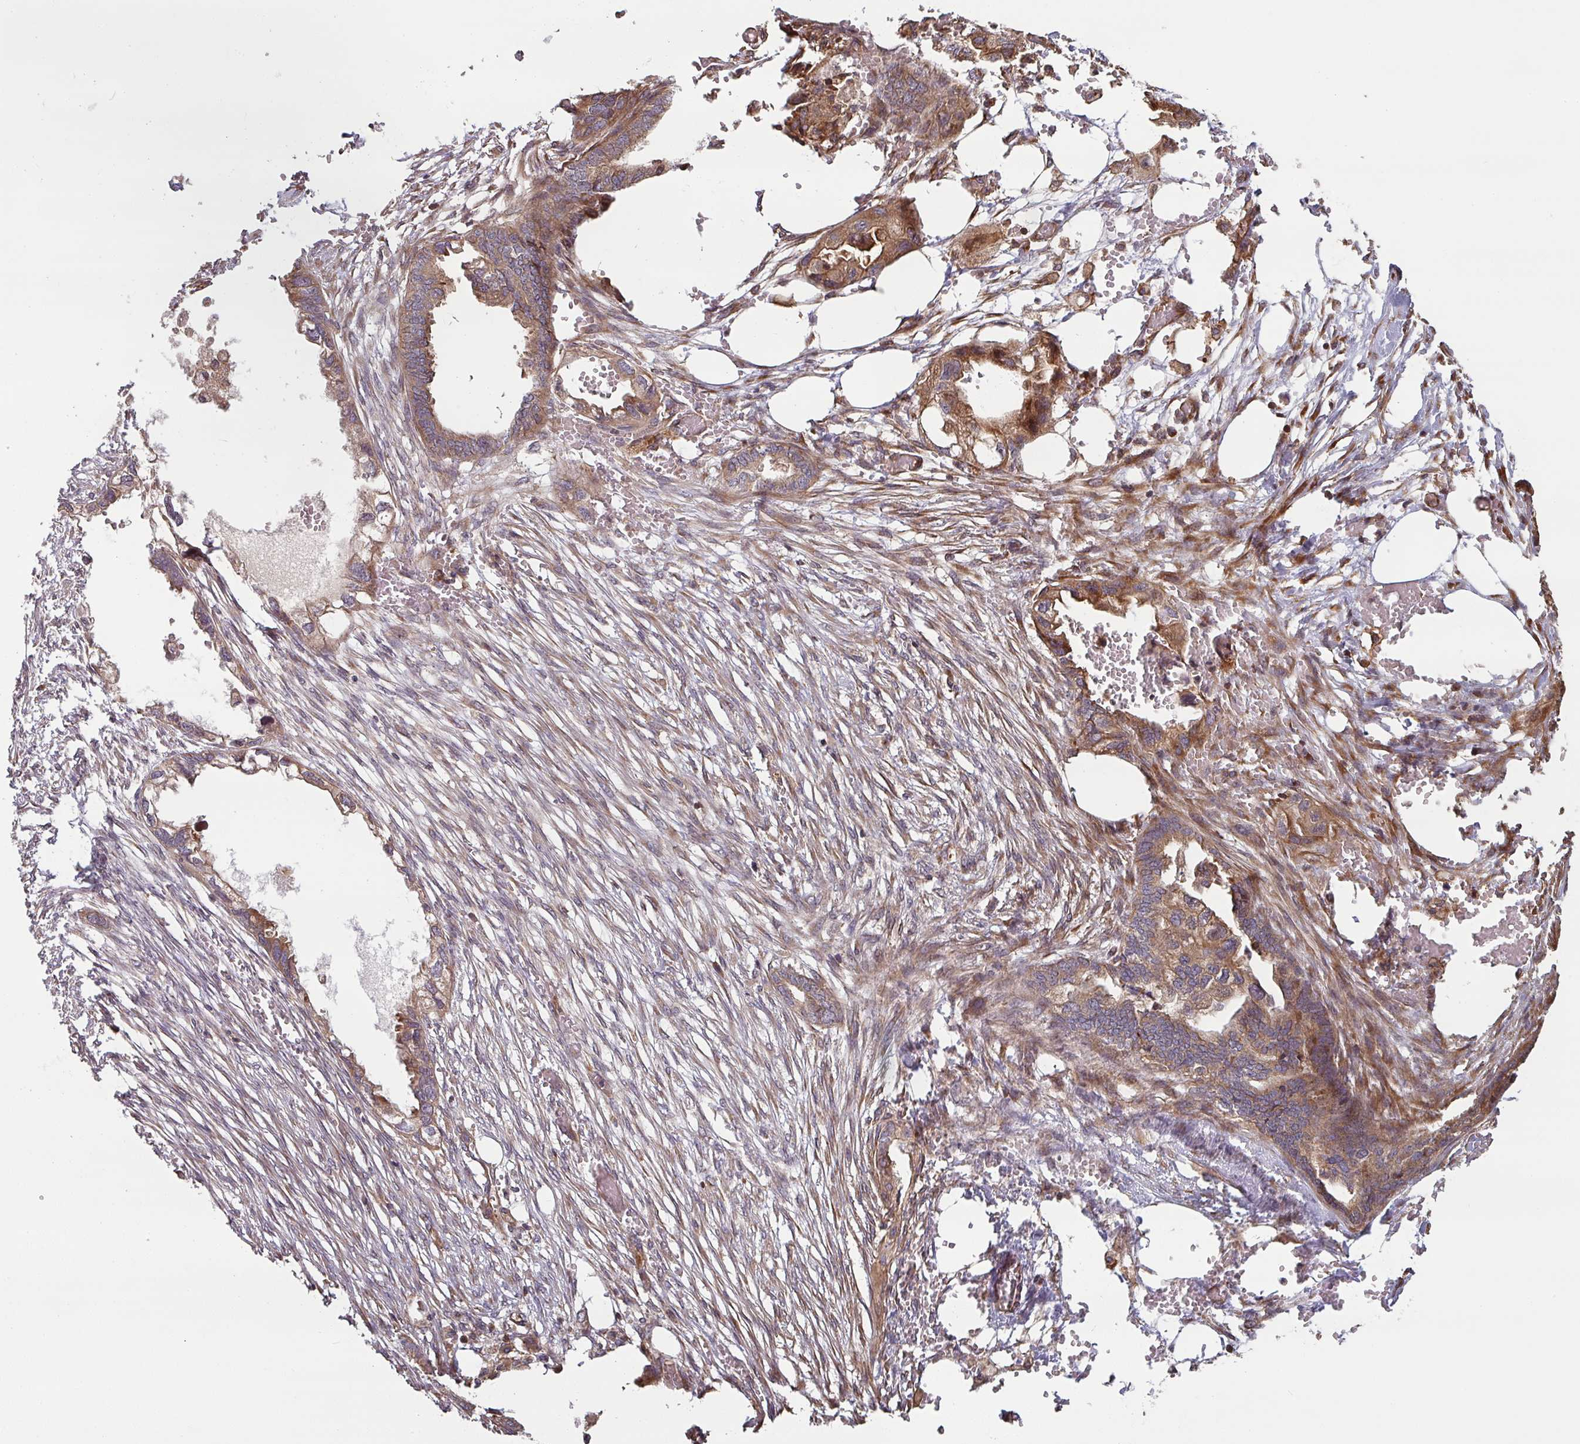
{"staining": {"intensity": "moderate", "quantity": ">75%", "location": "cytoplasmic/membranous"}, "tissue": "endometrial cancer", "cell_type": "Tumor cells", "image_type": "cancer", "snomed": [{"axis": "morphology", "description": "Adenocarcinoma, NOS"}, {"axis": "morphology", "description": "Adenocarcinoma, metastatic, NOS"}, {"axis": "topography", "description": "Adipose tissue"}, {"axis": "topography", "description": "Endometrium"}], "caption": "Endometrial adenocarcinoma stained with a protein marker displays moderate staining in tumor cells.", "gene": "SIK1", "patient": {"sex": "female", "age": 67}}